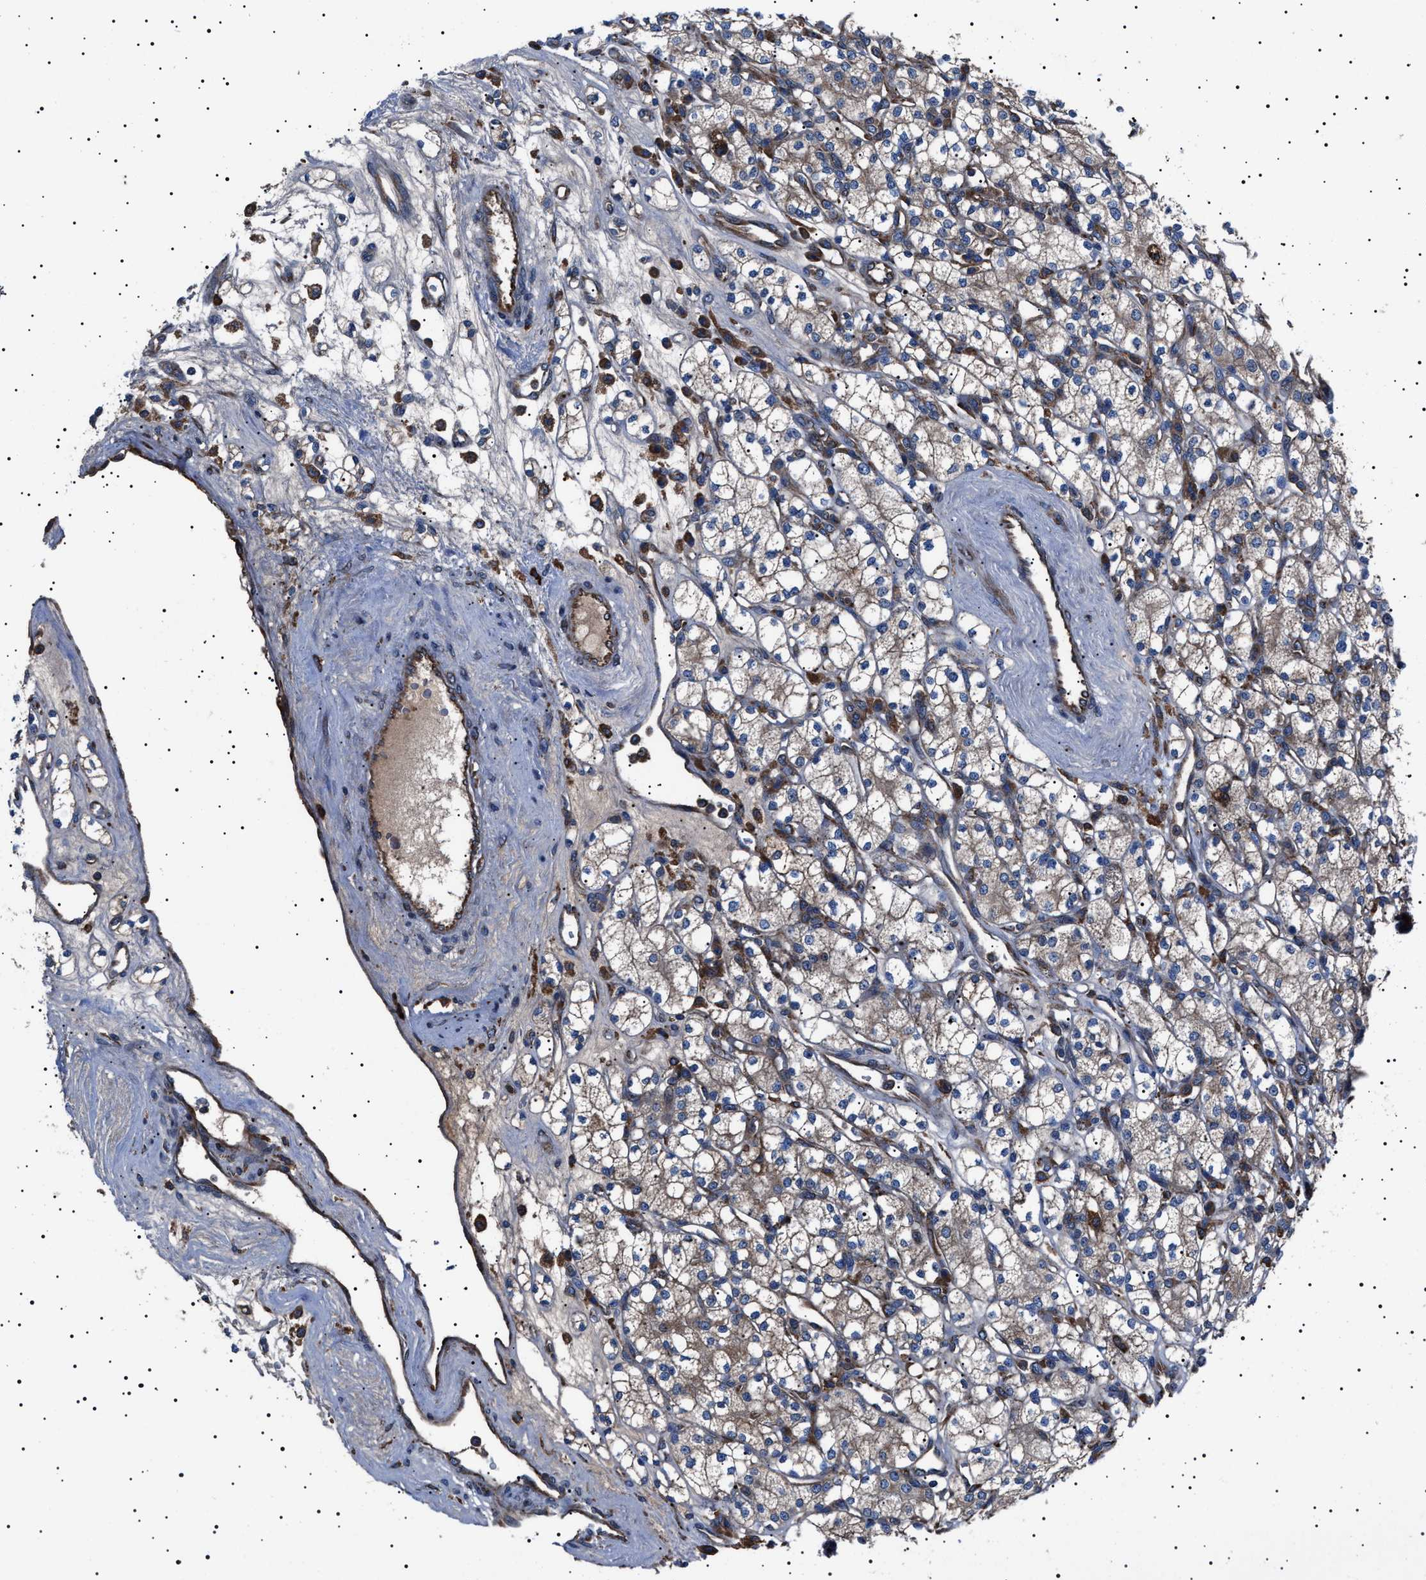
{"staining": {"intensity": "weak", "quantity": "<25%", "location": "cytoplasmic/membranous"}, "tissue": "renal cancer", "cell_type": "Tumor cells", "image_type": "cancer", "snomed": [{"axis": "morphology", "description": "Adenocarcinoma, NOS"}, {"axis": "topography", "description": "Kidney"}], "caption": "There is no significant positivity in tumor cells of renal cancer (adenocarcinoma).", "gene": "TOP1MT", "patient": {"sex": "male", "age": 77}}